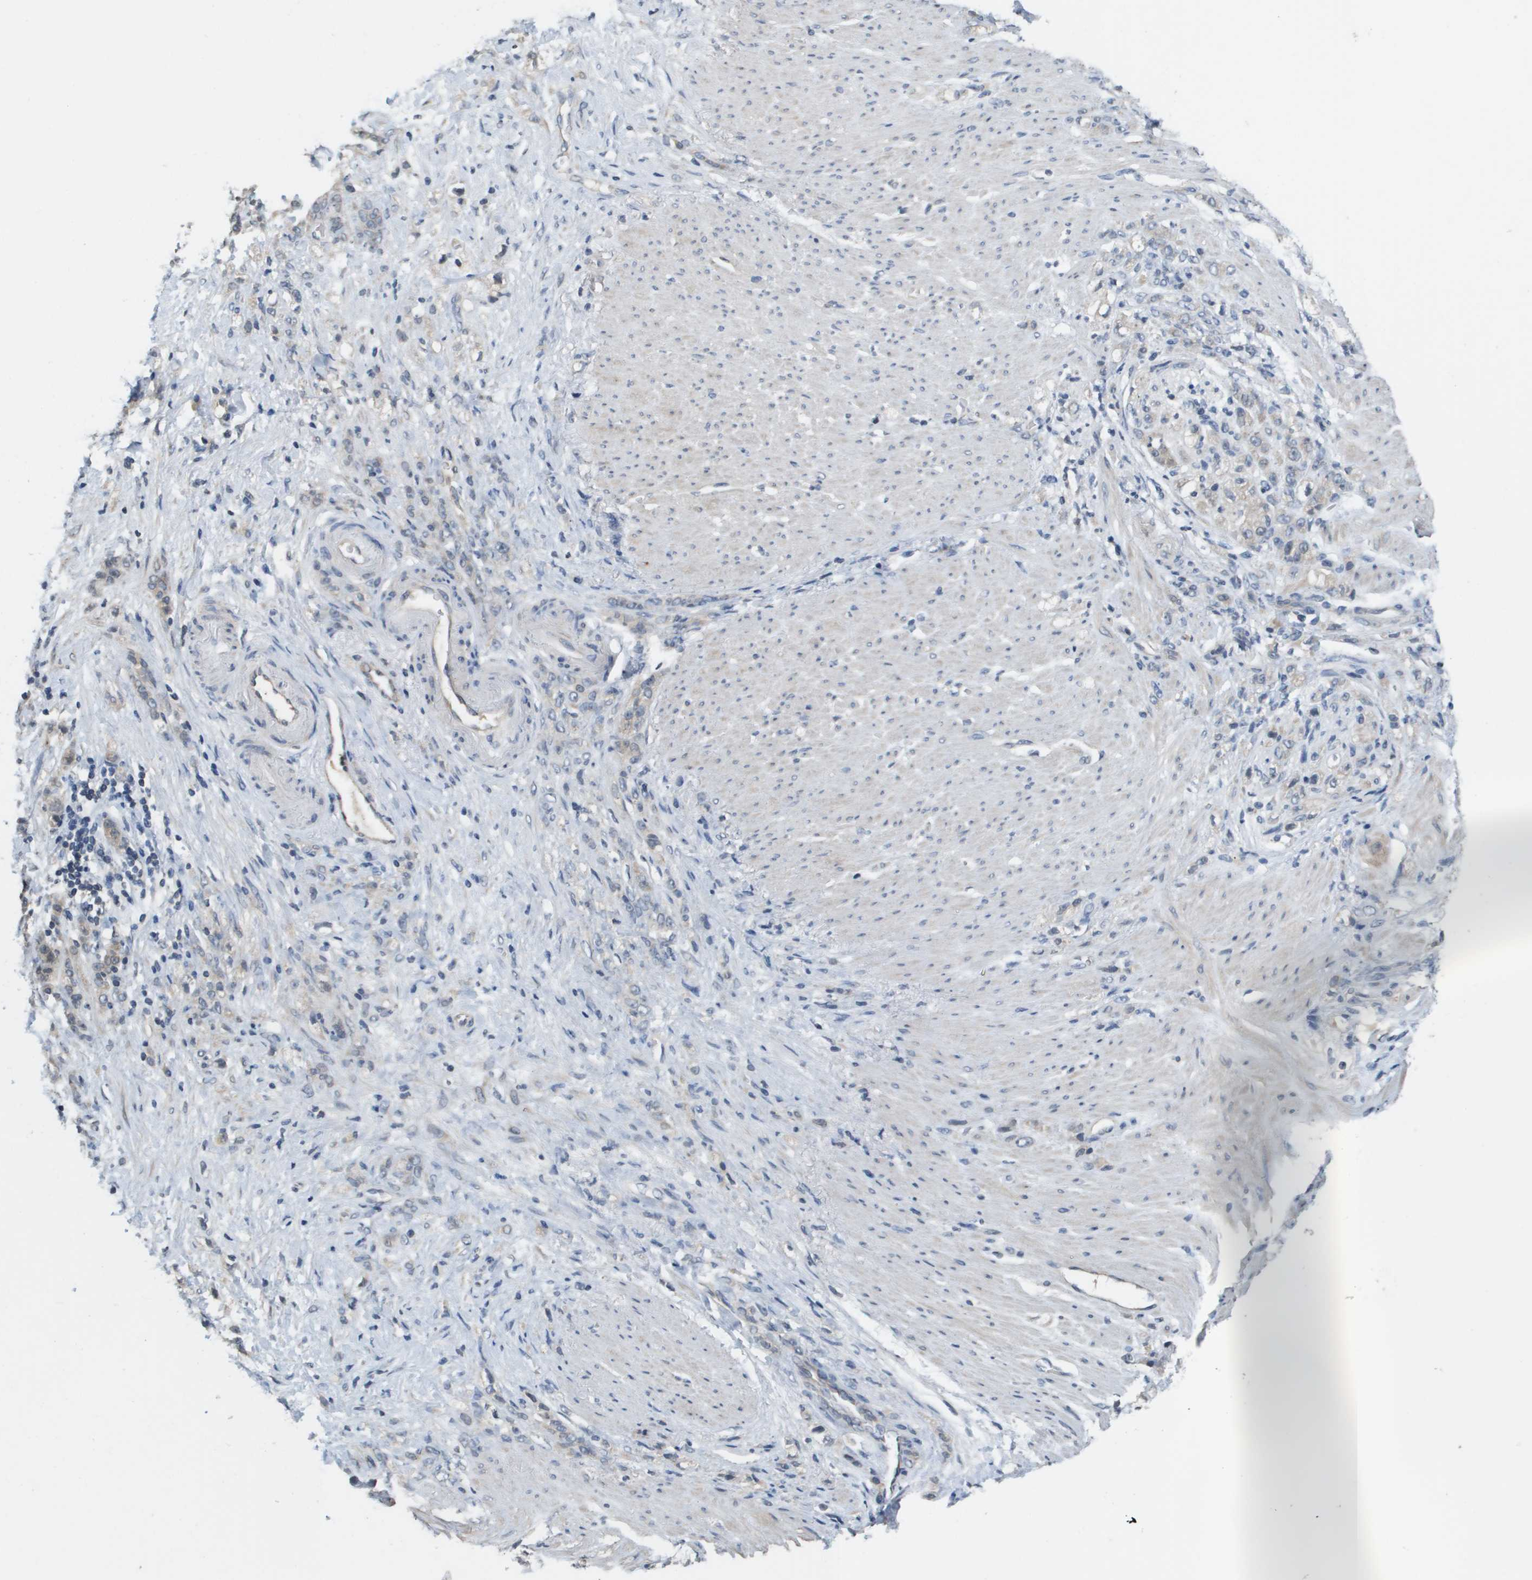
{"staining": {"intensity": "weak", "quantity": "<25%", "location": "cytoplasmic/membranous"}, "tissue": "stomach cancer", "cell_type": "Tumor cells", "image_type": "cancer", "snomed": [{"axis": "morphology", "description": "Adenocarcinoma, NOS"}, {"axis": "topography", "description": "Stomach"}], "caption": "Adenocarcinoma (stomach) was stained to show a protein in brown. There is no significant staining in tumor cells. Brightfield microscopy of immunohistochemistry (IHC) stained with DAB (3,3'-diaminobenzidine) (brown) and hematoxylin (blue), captured at high magnification.", "gene": "CAPN11", "patient": {"sex": "male", "age": 82}}